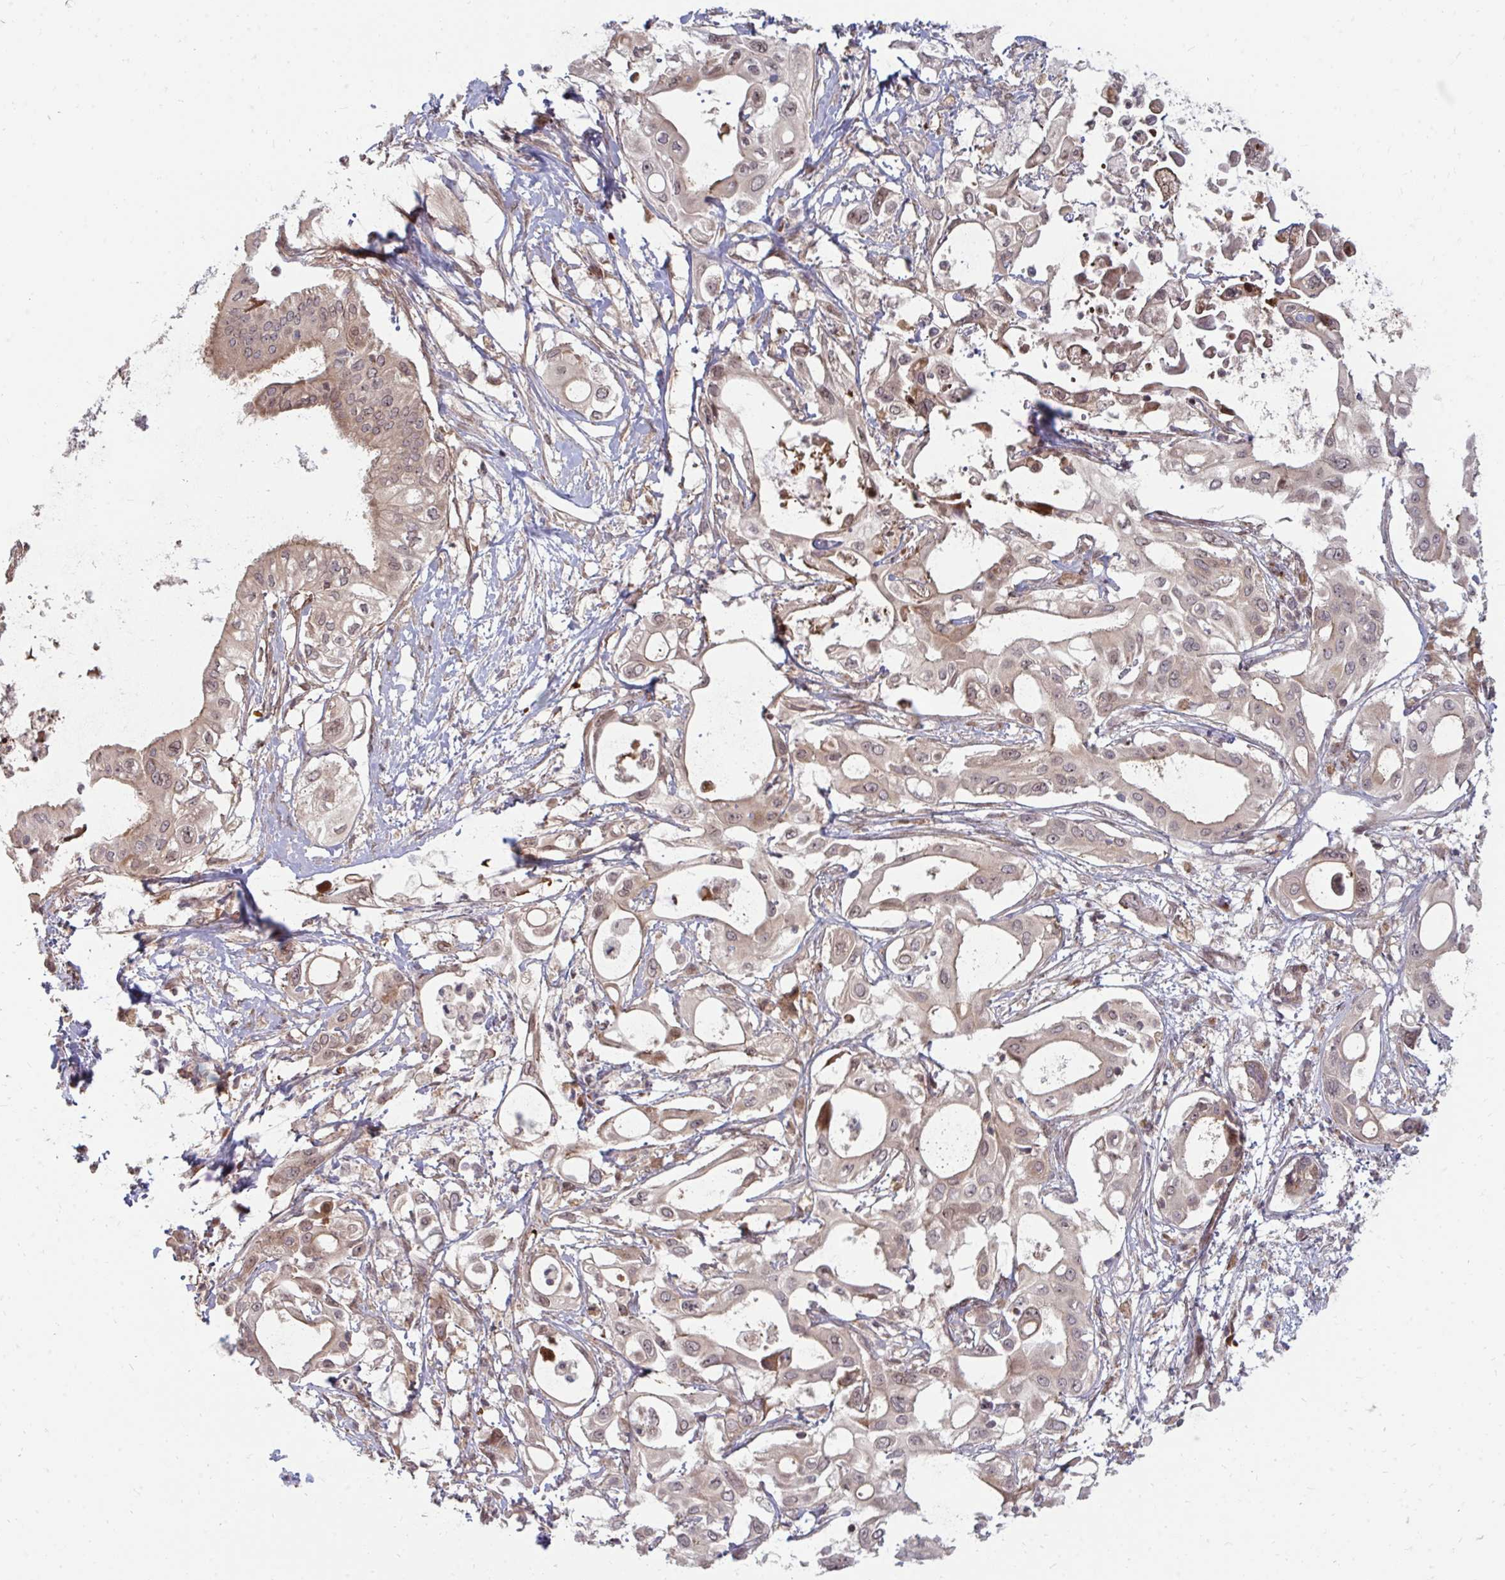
{"staining": {"intensity": "weak", "quantity": ">75%", "location": "cytoplasmic/membranous"}, "tissue": "pancreatic cancer", "cell_type": "Tumor cells", "image_type": "cancer", "snomed": [{"axis": "morphology", "description": "Adenocarcinoma, NOS"}, {"axis": "topography", "description": "Pancreas"}], "caption": "A brown stain labels weak cytoplasmic/membranous expression of a protein in human pancreatic cancer (adenocarcinoma) tumor cells.", "gene": "ZNF285", "patient": {"sex": "female", "age": 68}}